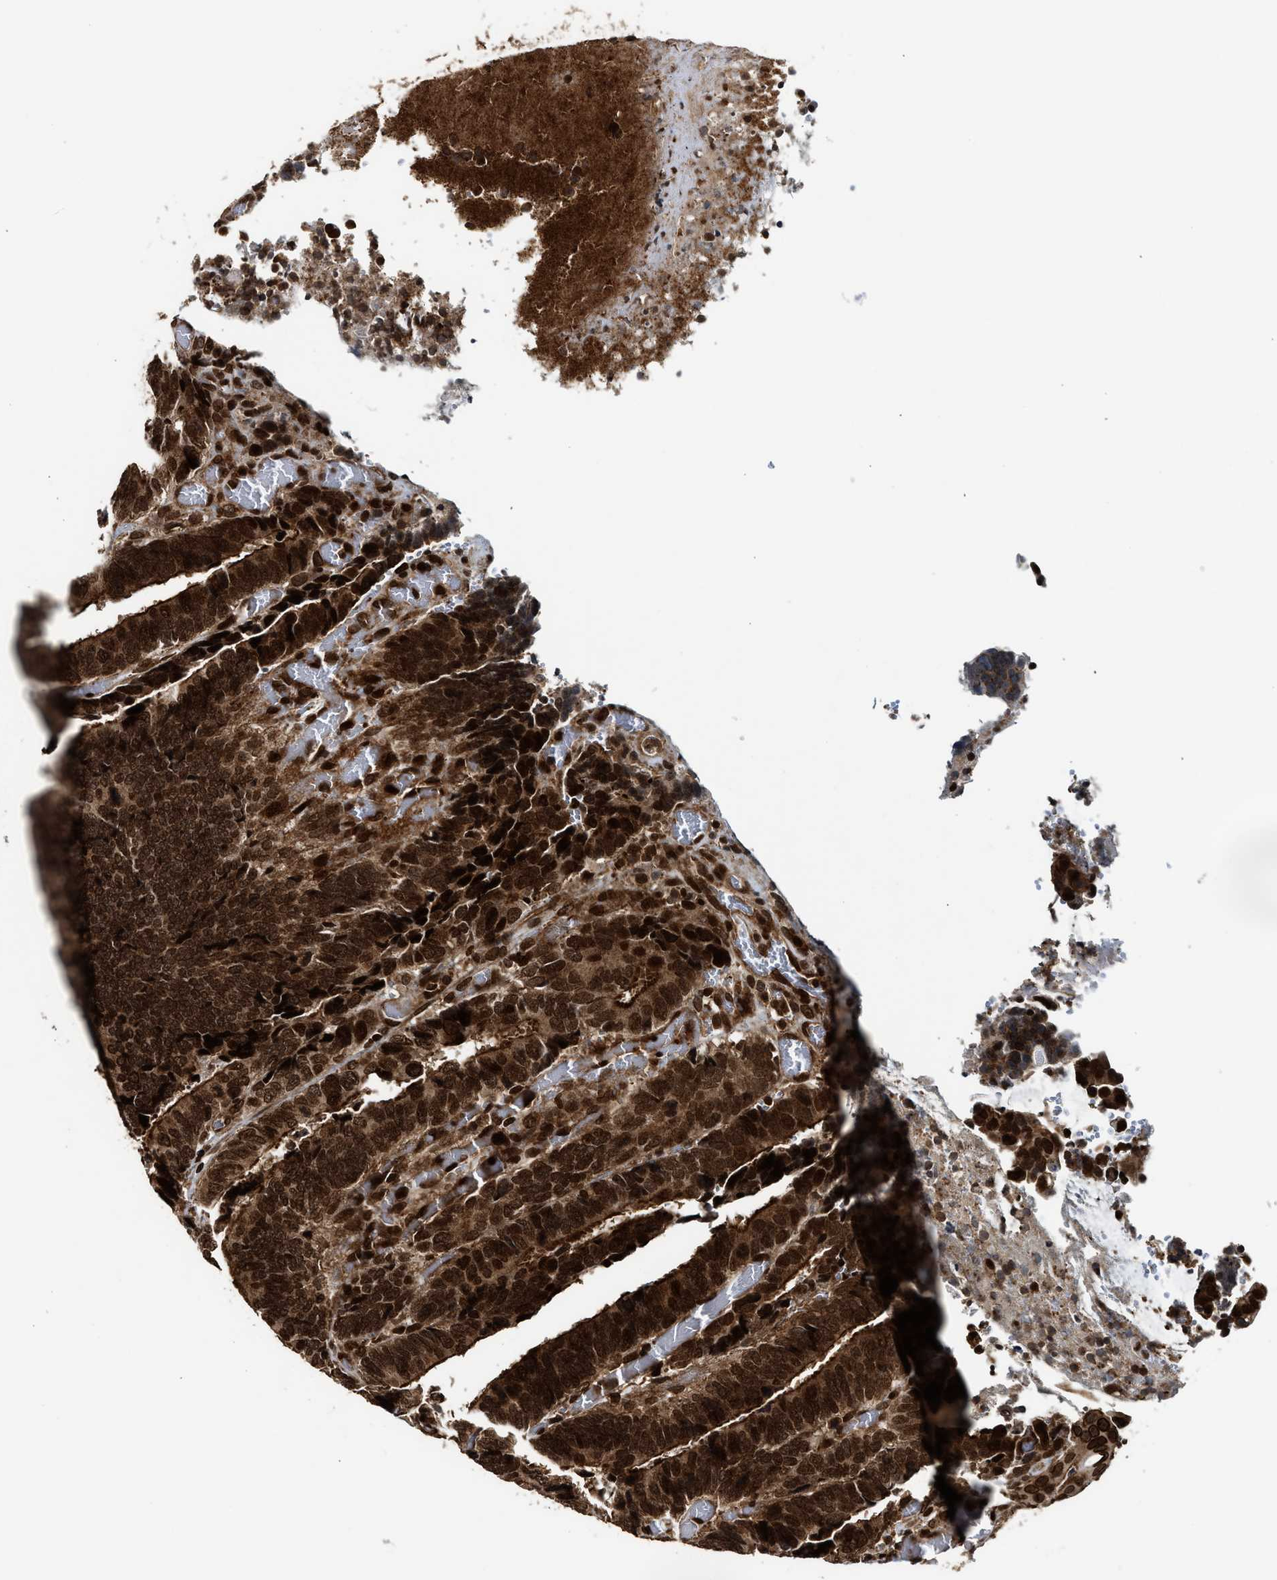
{"staining": {"intensity": "strong", "quantity": ">75%", "location": "cytoplasmic/membranous,nuclear"}, "tissue": "colorectal cancer", "cell_type": "Tumor cells", "image_type": "cancer", "snomed": [{"axis": "morphology", "description": "Adenocarcinoma, NOS"}, {"axis": "topography", "description": "Colon"}], "caption": "Immunohistochemical staining of human adenocarcinoma (colorectal) reveals high levels of strong cytoplasmic/membranous and nuclear protein staining in about >75% of tumor cells. The protein is stained brown, and the nuclei are stained in blue (DAB IHC with brightfield microscopy, high magnification).", "gene": "MDM2", "patient": {"sex": "male", "age": 72}}